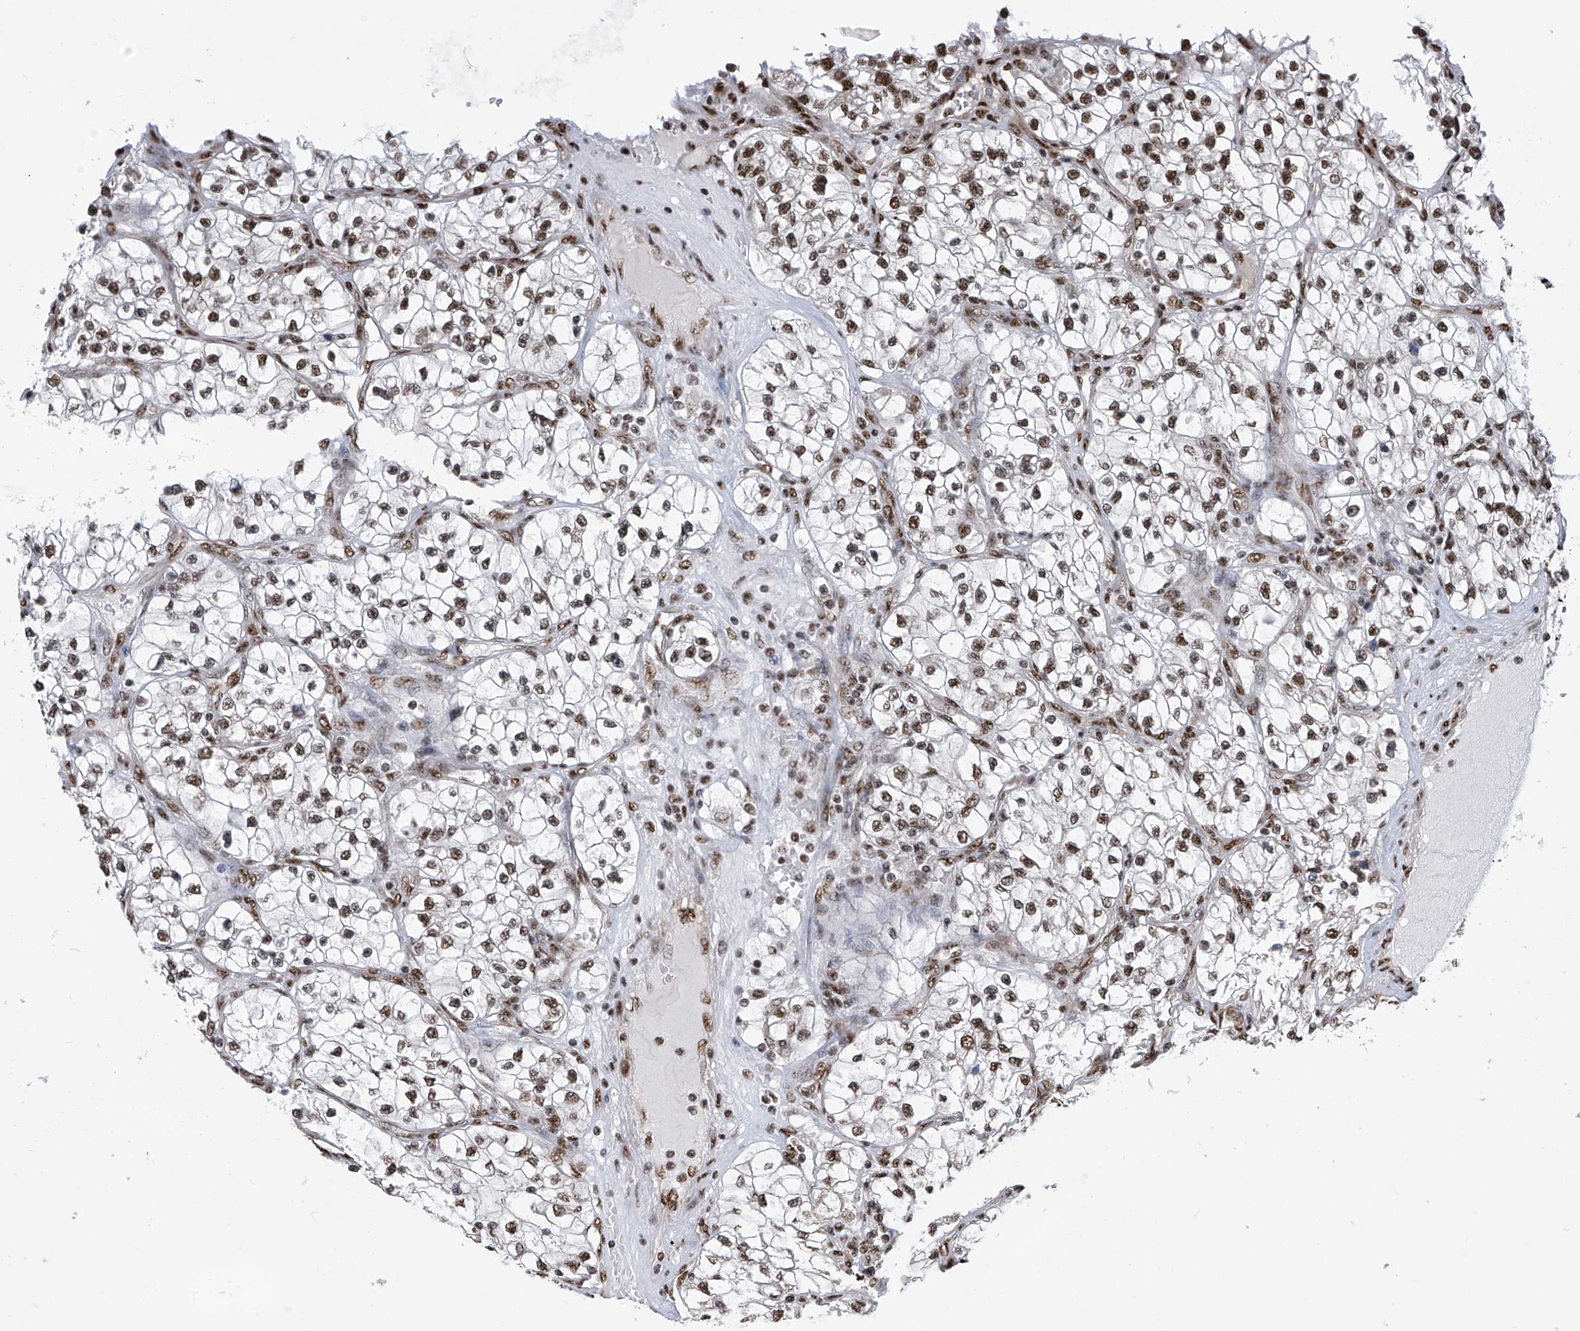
{"staining": {"intensity": "moderate", "quantity": ">75%", "location": "nuclear"}, "tissue": "renal cancer", "cell_type": "Tumor cells", "image_type": "cancer", "snomed": [{"axis": "morphology", "description": "Adenocarcinoma, NOS"}, {"axis": "topography", "description": "Kidney"}], "caption": "Immunohistochemistry (IHC) staining of renal cancer, which exhibits medium levels of moderate nuclear expression in about >75% of tumor cells indicating moderate nuclear protein positivity. The staining was performed using DAB (brown) for protein detection and nuclei were counterstained in hematoxylin (blue).", "gene": "APLF", "patient": {"sex": "female", "age": 57}}